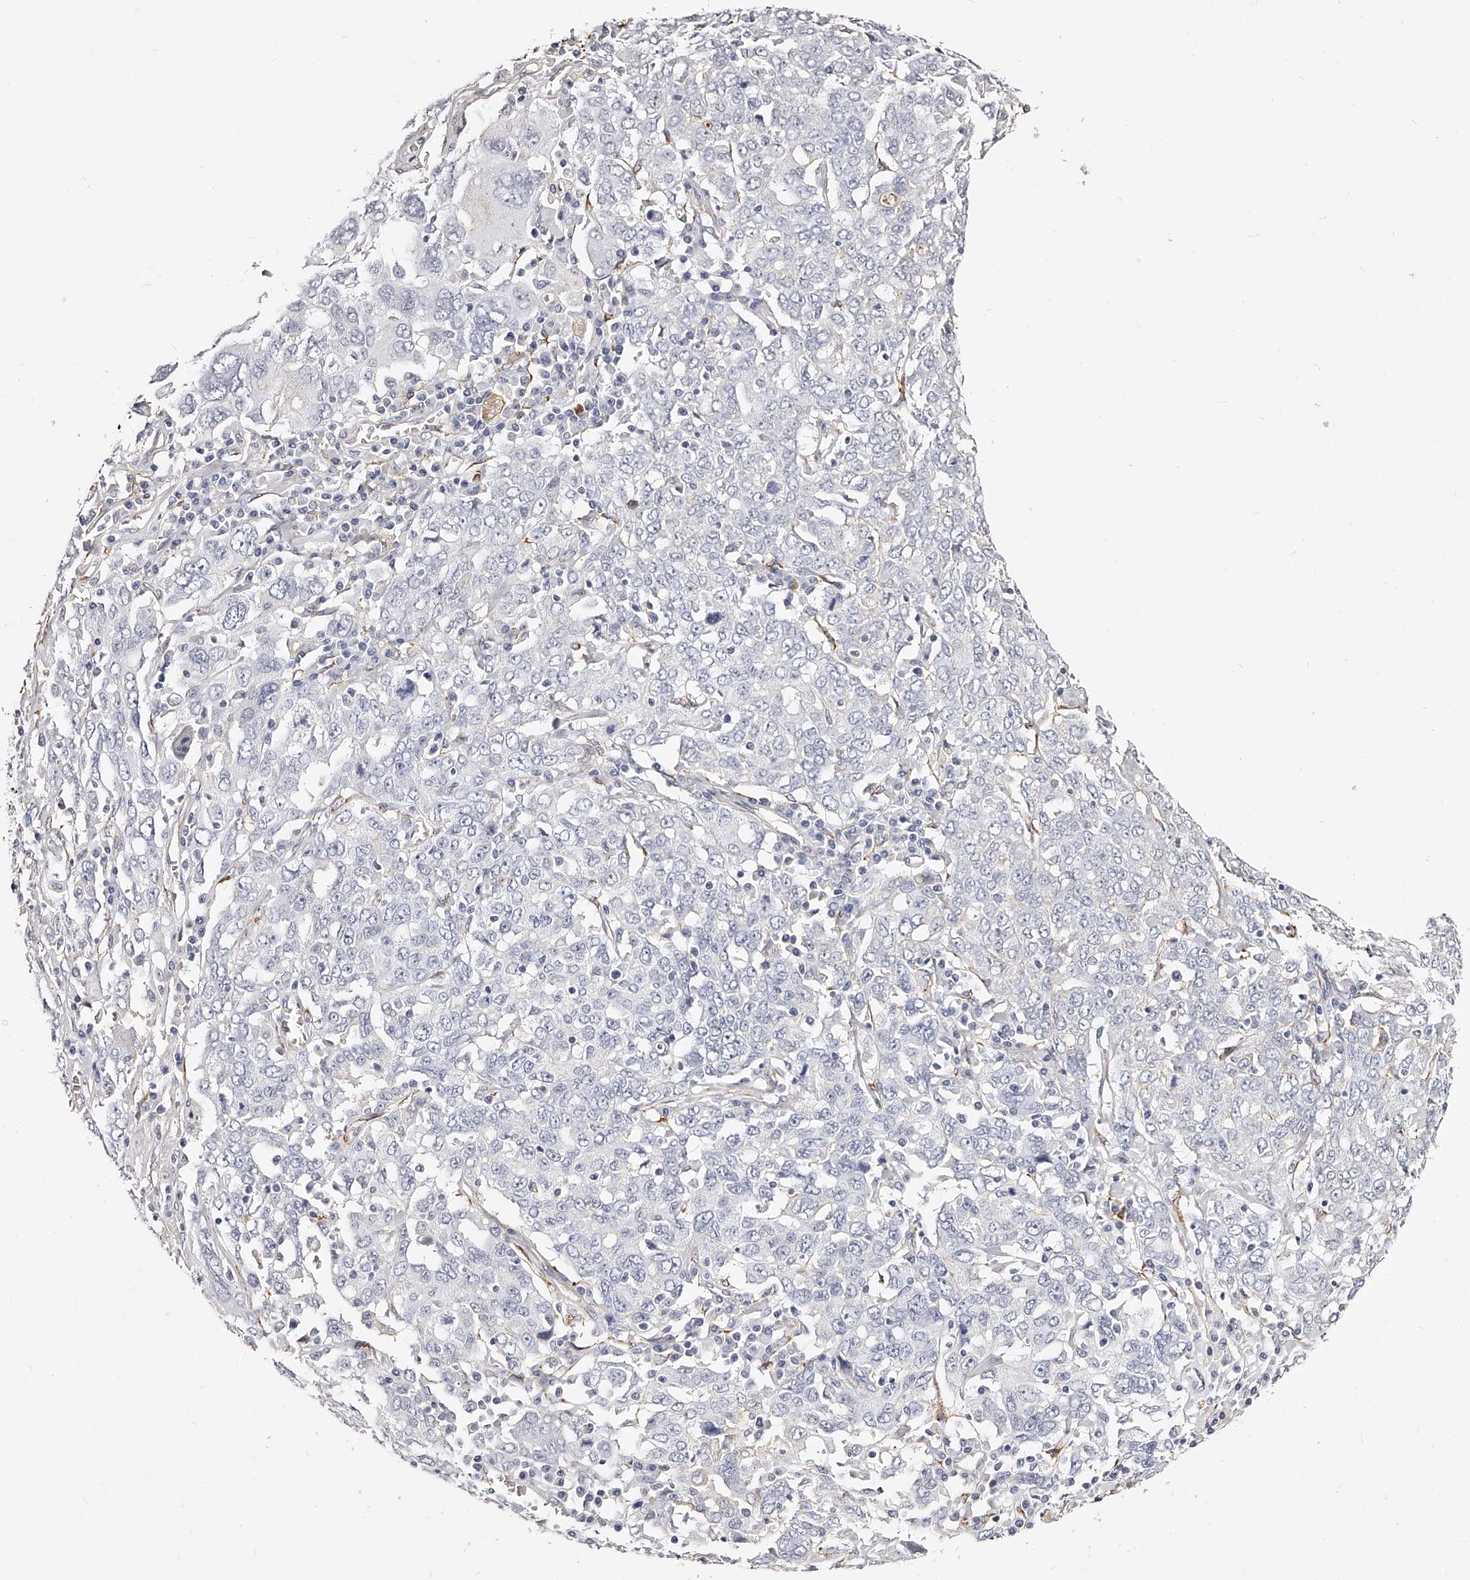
{"staining": {"intensity": "negative", "quantity": "none", "location": "none"}, "tissue": "ovarian cancer", "cell_type": "Tumor cells", "image_type": "cancer", "snomed": [{"axis": "morphology", "description": "Carcinoma, endometroid"}, {"axis": "topography", "description": "Ovary"}], "caption": "Tumor cells are negative for protein expression in human ovarian cancer. The staining was performed using DAB (3,3'-diaminobenzidine) to visualize the protein expression in brown, while the nuclei were stained in blue with hematoxylin (Magnification: 20x).", "gene": "CD82", "patient": {"sex": "female", "age": 62}}